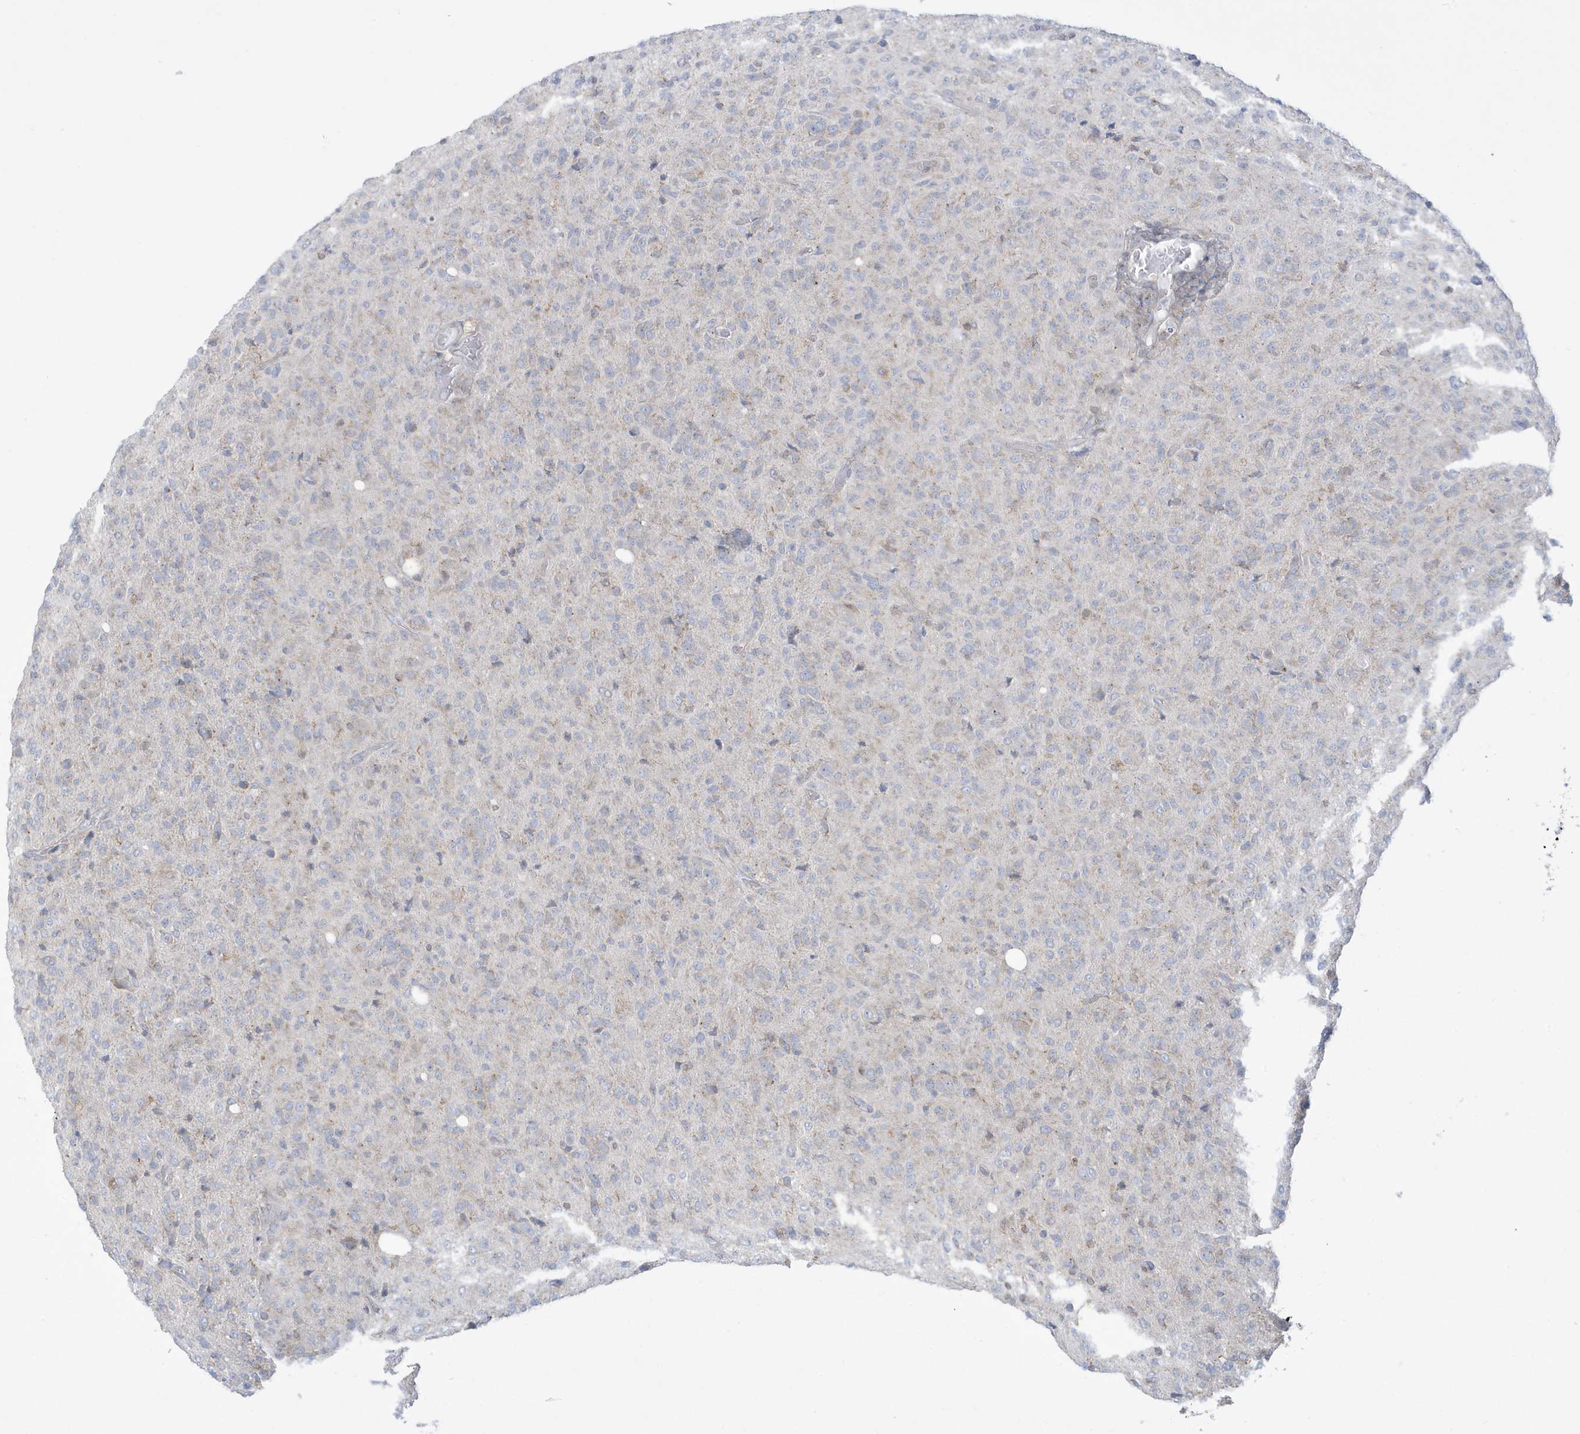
{"staining": {"intensity": "negative", "quantity": "none", "location": "none"}, "tissue": "glioma", "cell_type": "Tumor cells", "image_type": "cancer", "snomed": [{"axis": "morphology", "description": "Glioma, malignant, High grade"}, {"axis": "topography", "description": "Brain"}], "caption": "Immunohistochemical staining of malignant glioma (high-grade) shows no significant positivity in tumor cells. (Stains: DAB IHC with hematoxylin counter stain, Microscopy: brightfield microscopy at high magnification).", "gene": "SLAMF9", "patient": {"sex": "female", "age": 57}}